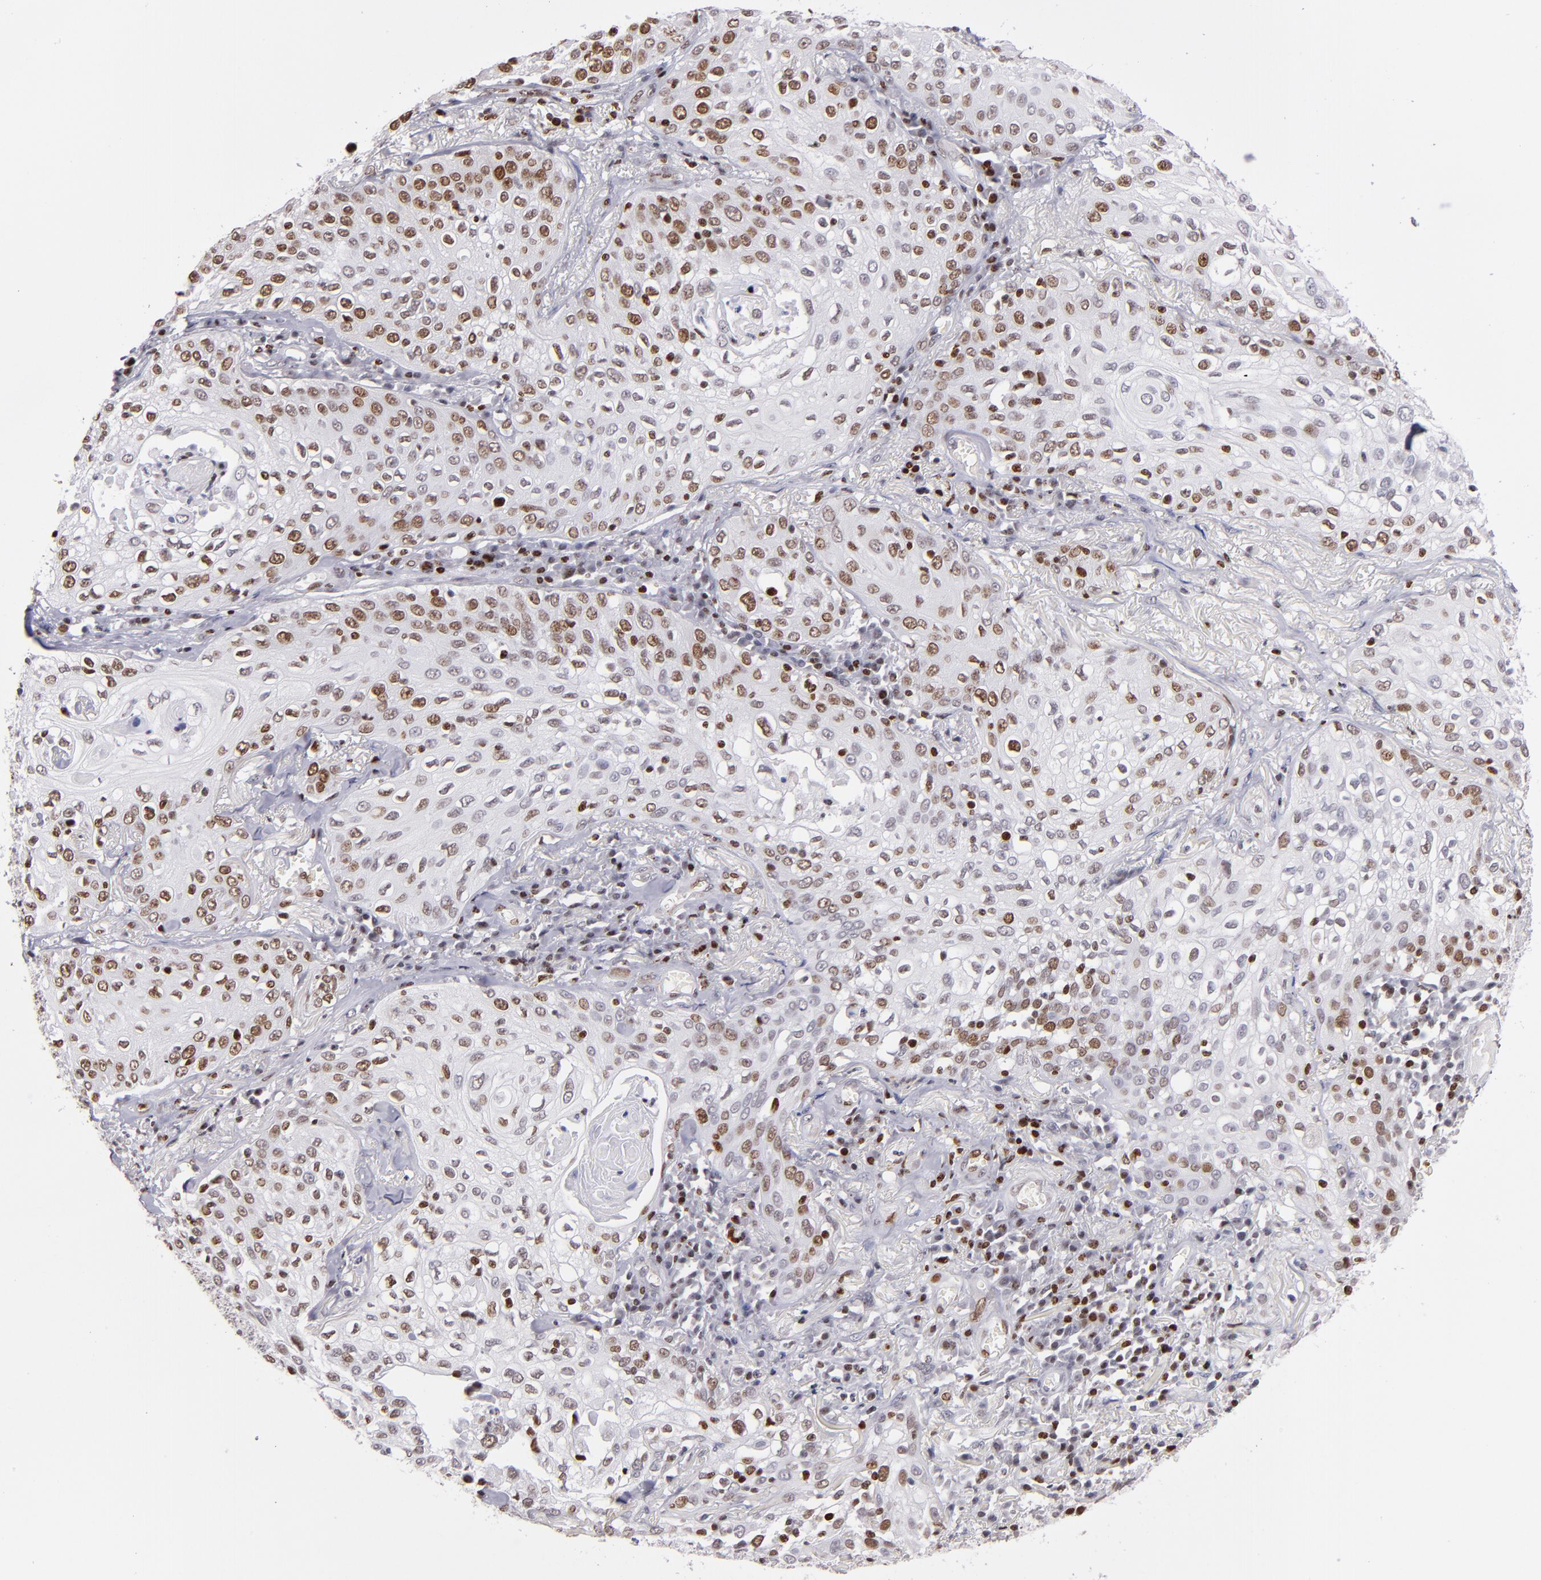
{"staining": {"intensity": "moderate", "quantity": "25%-75%", "location": "nuclear"}, "tissue": "skin cancer", "cell_type": "Tumor cells", "image_type": "cancer", "snomed": [{"axis": "morphology", "description": "Squamous cell carcinoma, NOS"}, {"axis": "topography", "description": "Skin"}], "caption": "Skin squamous cell carcinoma stained for a protein shows moderate nuclear positivity in tumor cells. The staining was performed using DAB, with brown indicating positive protein expression. Nuclei are stained blue with hematoxylin.", "gene": "POLA1", "patient": {"sex": "male", "age": 65}}